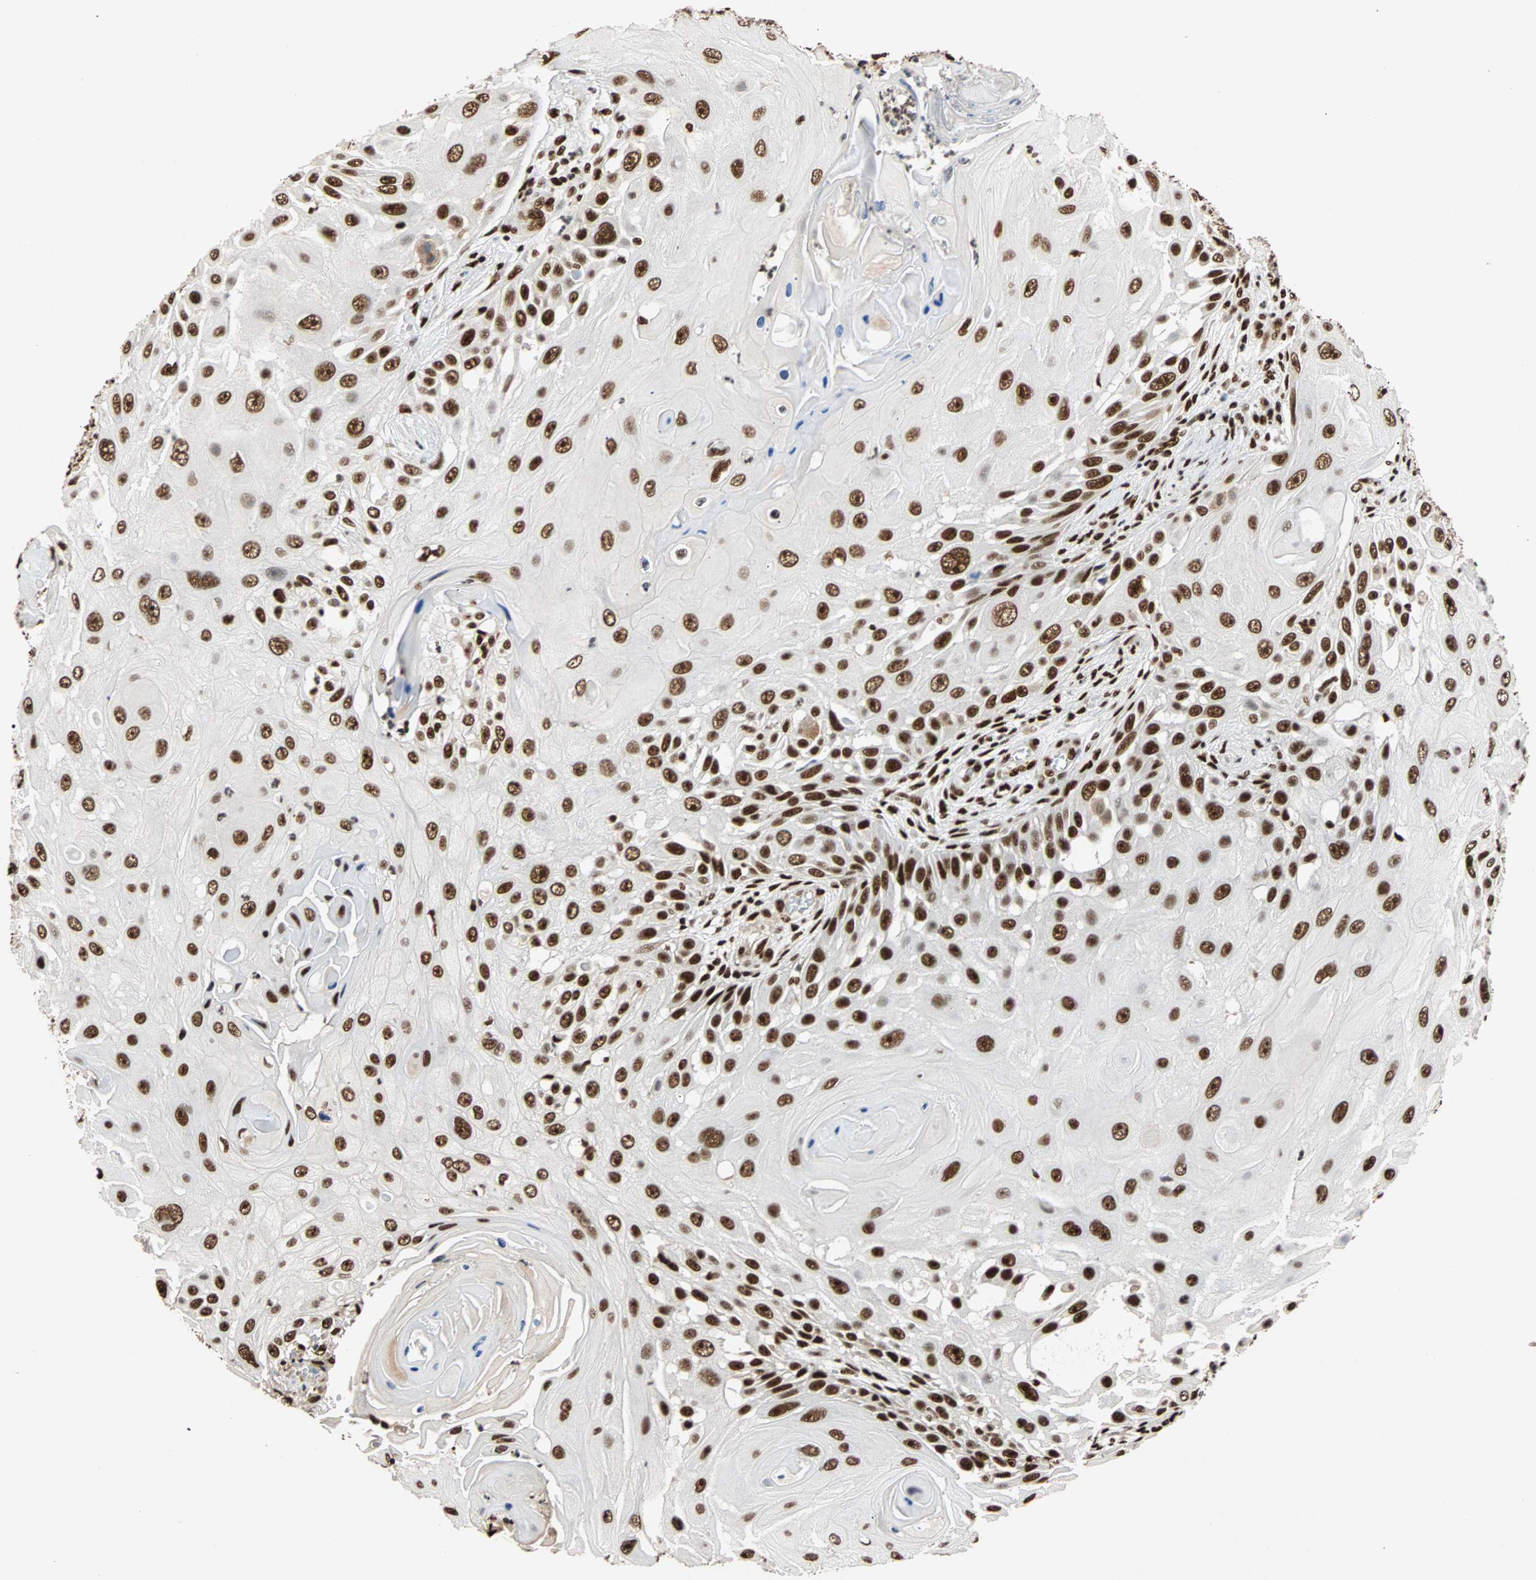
{"staining": {"intensity": "strong", "quantity": ">75%", "location": "nuclear"}, "tissue": "skin cancer", "cell_type": "Tumor cells", "image_type": "cancer", "snomed": [{"axis": "morphology", "description": "Squamous cell carcinoma, NOS"}, {"axis": "topography", "description": "Skin"}], "caption": "Tumor cells demonstrate high levels of strong nuclear positivity in about >75% of cells in human skin squamous cell carcinoma.", "gene": "ILF2", "patient": {"sex": "female", "age": 44}}